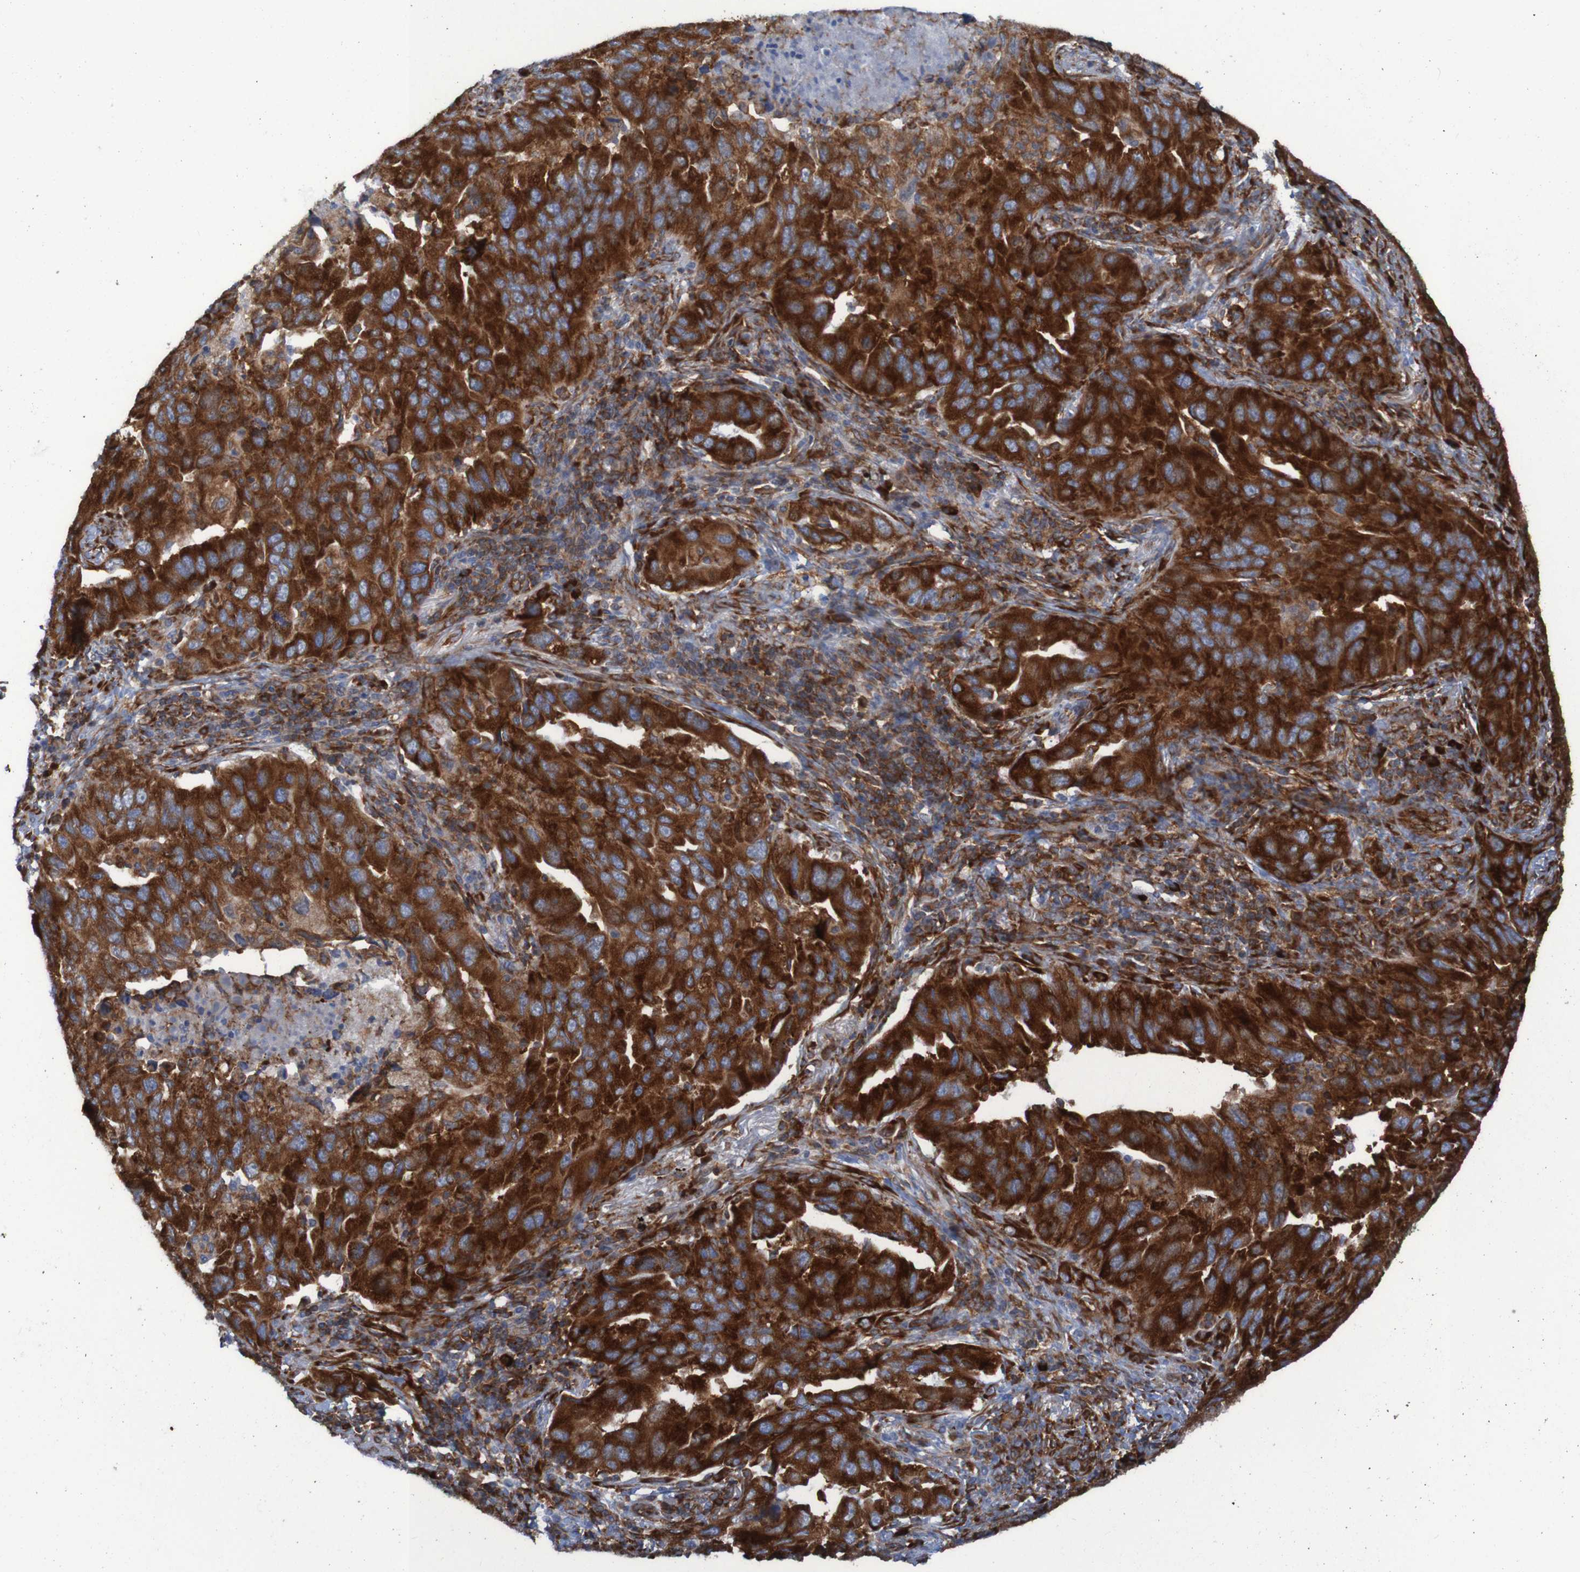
{"staining": {"intensity": "strong", "quantity": ">75%", "location": "cytoplasmic/membranous"}, "tissue": "lung cancer", "cell_type": "Tumor cells", "image_type": "cancer", "snomed": [{"axis": "morphology", "description": "Adenocarcinoma, NOS"}, {"axis": "topography", "description": "Lung"}], "caption": "Lung adenocarcinoma was stained to show a protein in brown. There is high levels of strong cytoplasmic/membranous positivity in about >75% of tumor cells.", "gene": "RPL10", "patient": {"sex": "female", "age": 65}}